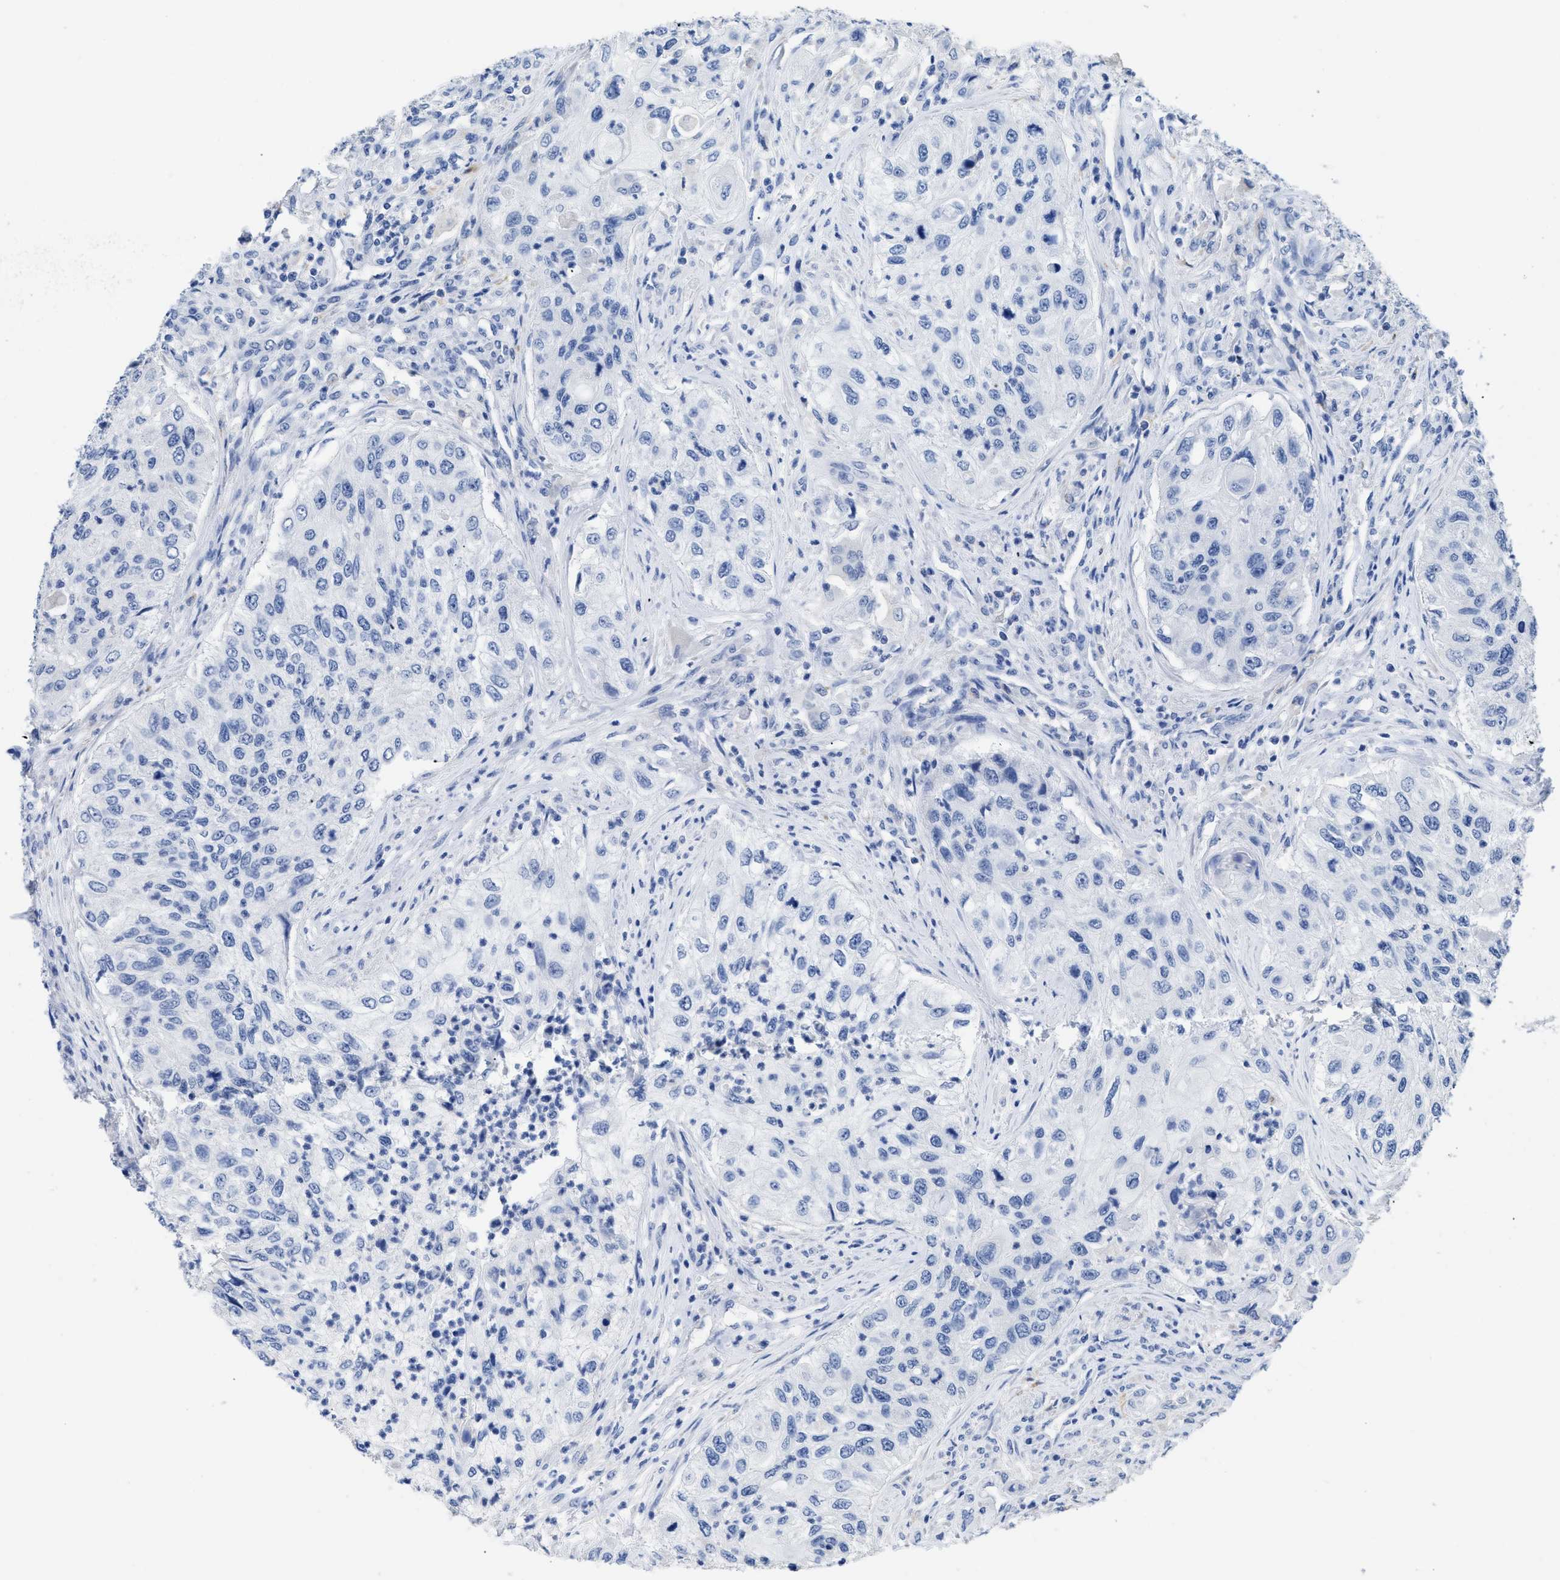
{"staining": {"intensity": "negative", "quantity": "none", "location": "none"}, "tissue": "urothelial cancer", "cell_type": "Tumor cells", "image_type": "cancer", "snomed": [{"axis": "morphology", "description": "Urothelial carcinoma, High grade"}, {"axis": "topography", "description": "Urinary bladder"}], "caption": "Immunohistochemistry (IHC) of high-grade urothelial carcinoma exhibits no staining in tumor cells.", "gene": "APOBEC2", "patient": {"sex": "female", "age": 60}}